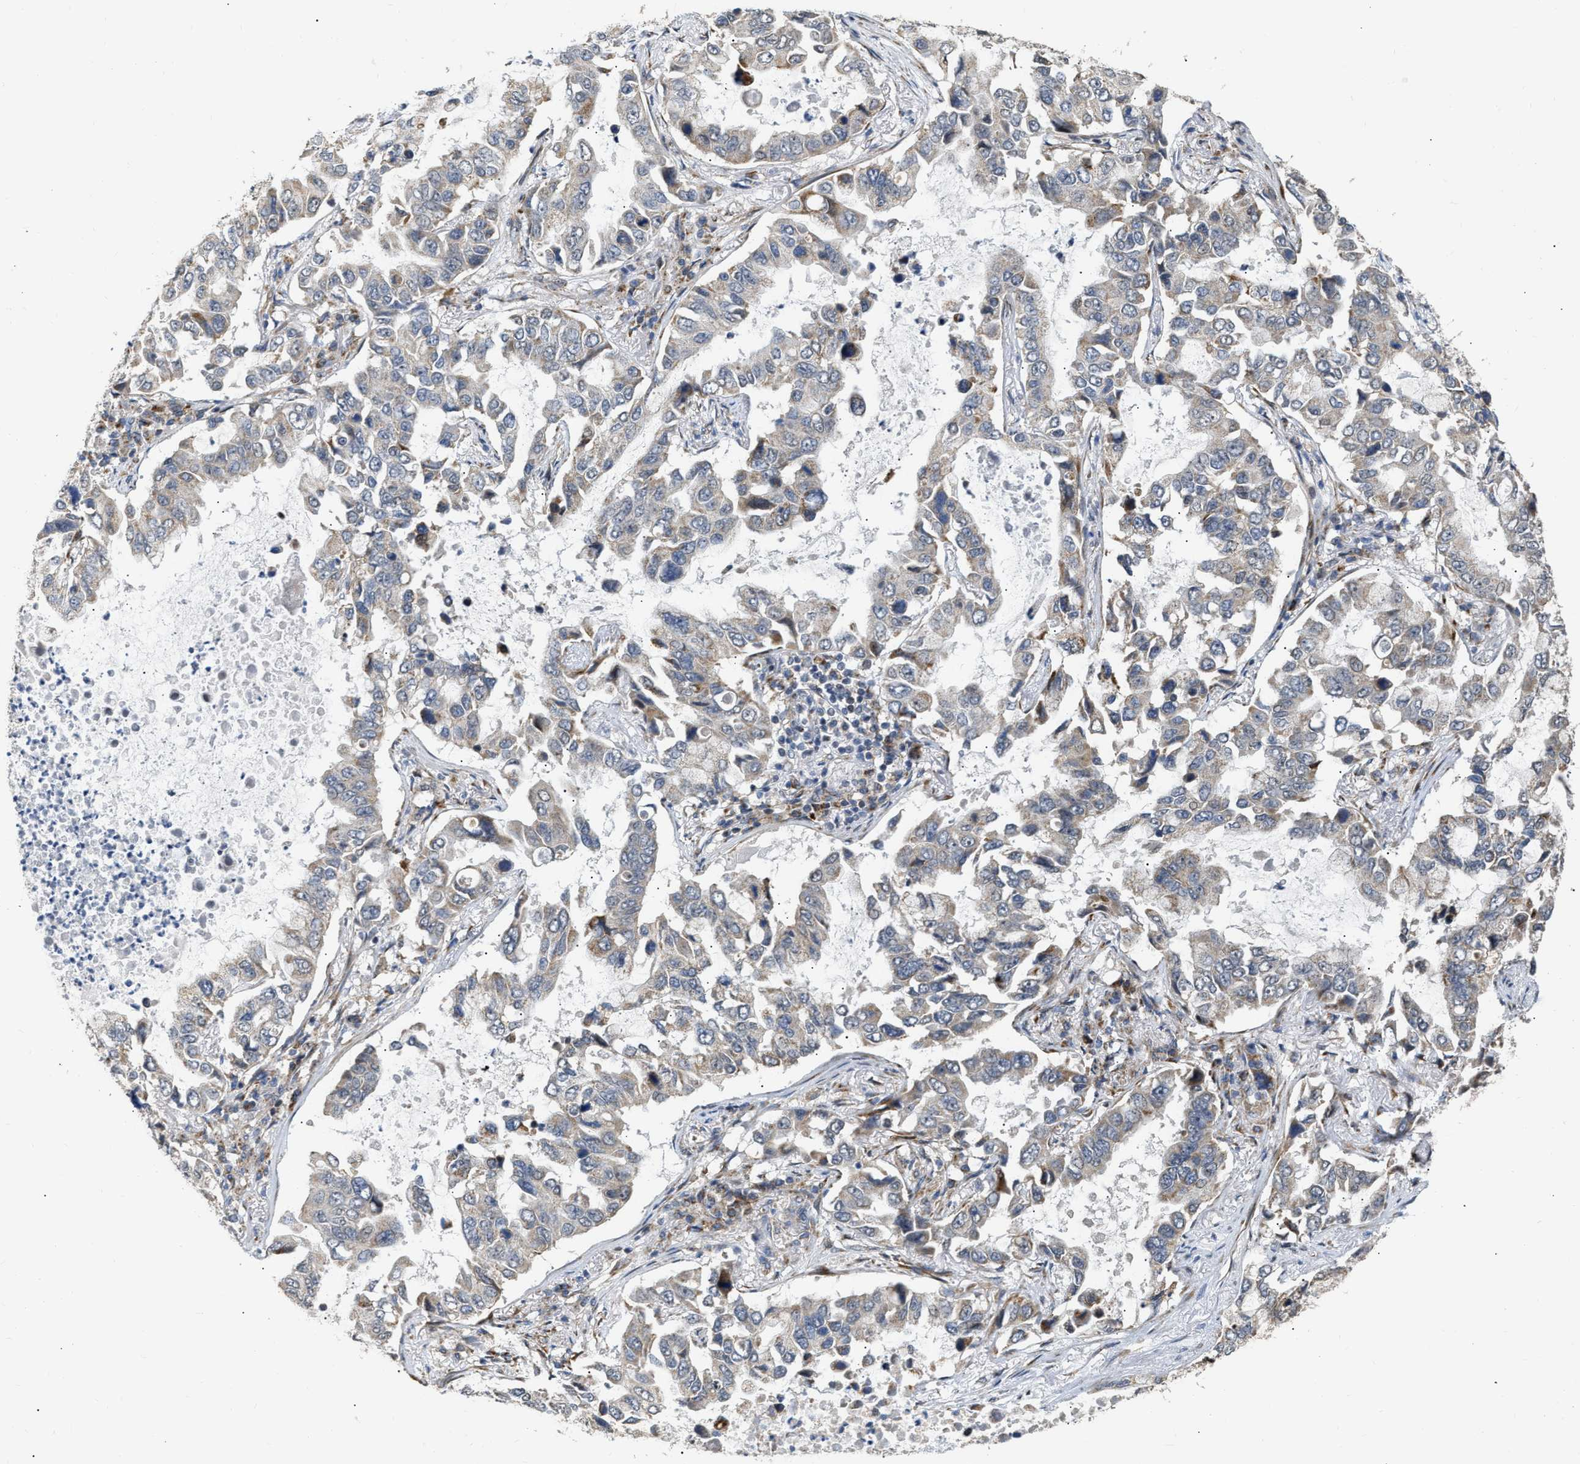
{"staining": {"intensity": "moderate", "quantity": "<25%", "location": "cytoplasmic/membranous"}, "tissue": "lung cancer", "cell_type": "Tumor cells", "image_type": "cancer", "snomed": [{"axis": "morphology", "description": "Adenocarcinoma, NOS"}, {"axis": "topography", "description": "Lung"}], "caption": "Lung adenocarcinoma tissue reveals moderate cytoplasmic/membranous staining in approximately <25% of tumor cells, visualized by immunohistochemistry.", "gene": "DEPTOR", "patient": {"sex": "male", "age": 64}}